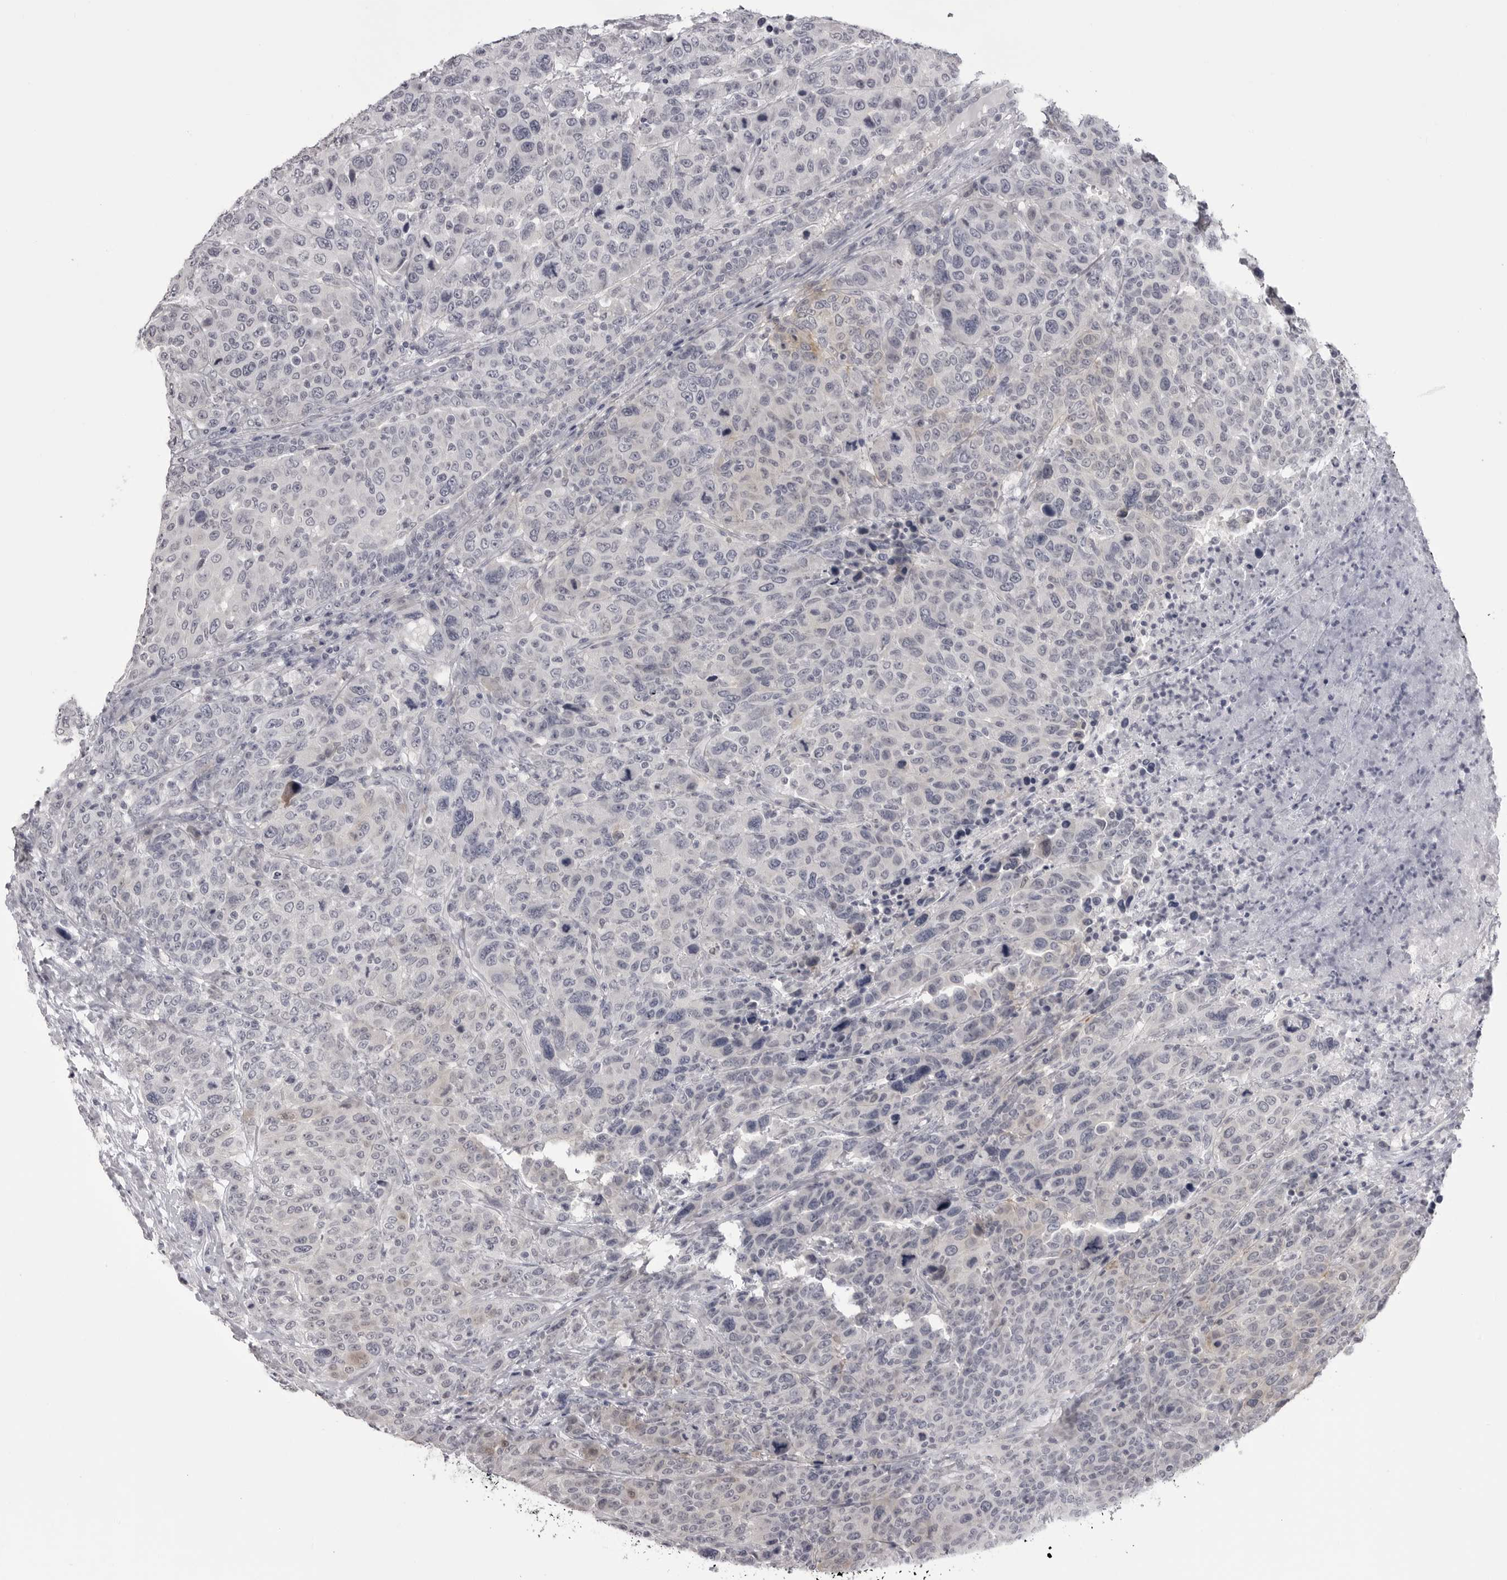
{"staining": {"intensity": "weak", "quantity": "<25%", "location": "cytoplasmic/membranous"}, "tissue": "breast cancer", "cell_type": "Tumor cells", "image_type": "cancer", "snomed": [{"axis": "morphology", "description": "Duct carcinoma"}, {"axis": "topography", "description": "Breast"}], "caption": "The immunohistochemistry (IHC) photomicrograph has no significant expression in tumor cells of breast cancer (intraductal carcinoma) tissue. (Stains: DAB (3,3'-diaminobenzidine) IHC with hematoxylin counter stain, Microscopy: brightfield microscopy at high magnification).", "gene": "GPN2", "patient": {"sex": "female", "age": 37}}